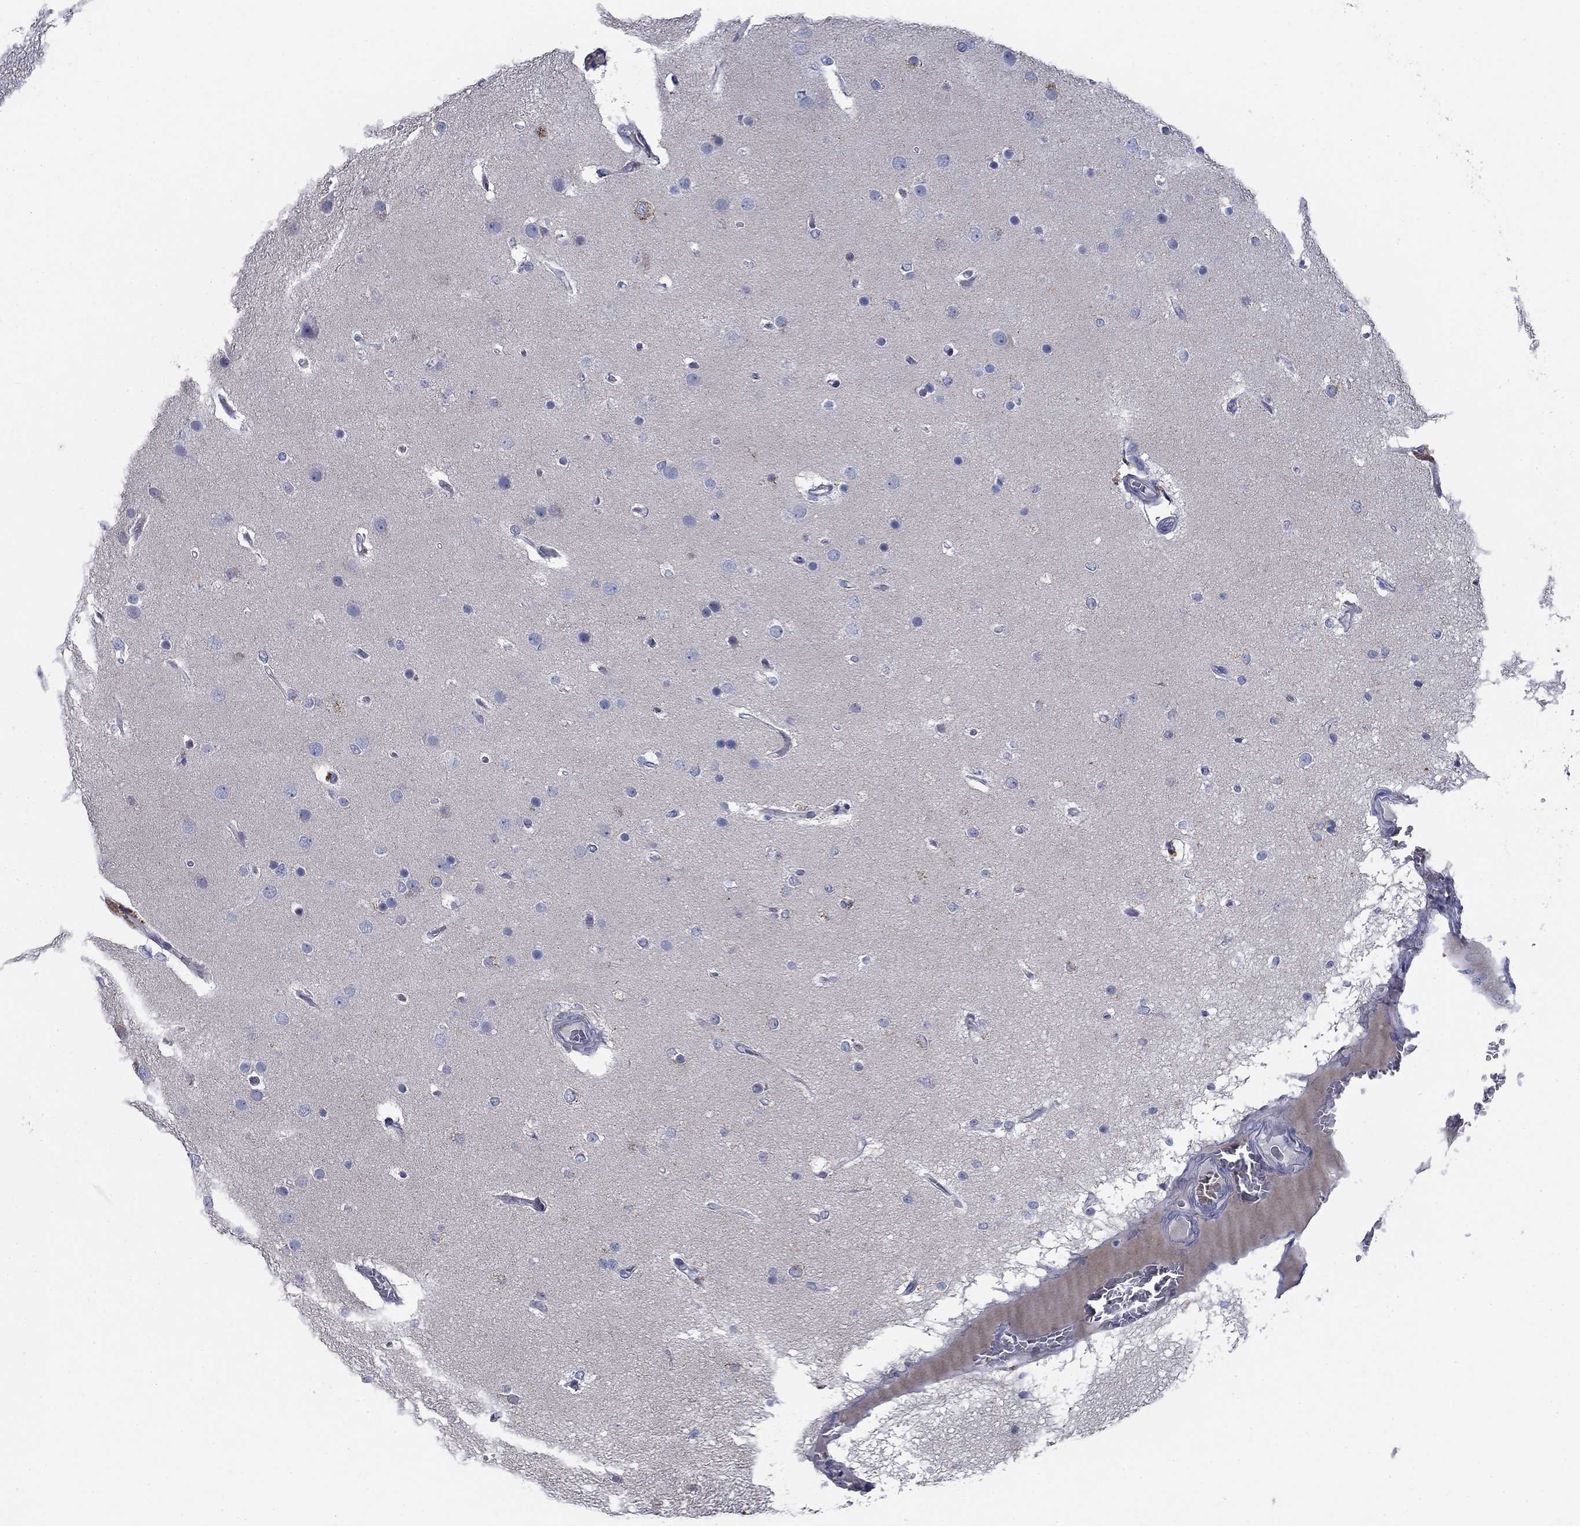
{"staining": {"intensity": "negative", "quantity": "none", "location": "none"}, "tissue": "glioma", "cell_type": "Tumor cells", "image_type": "cancer", "snomed": [{"axis": "morphology", "description": "Glioma, malignant, High grade"}, {"axis": "topography", "description": "Brain"}], "caption": "The photomicrograph displays no significant expression in tumor cells of glioma.", "gene": "DNER", "patient": {"sex": "female", "age": 61}}